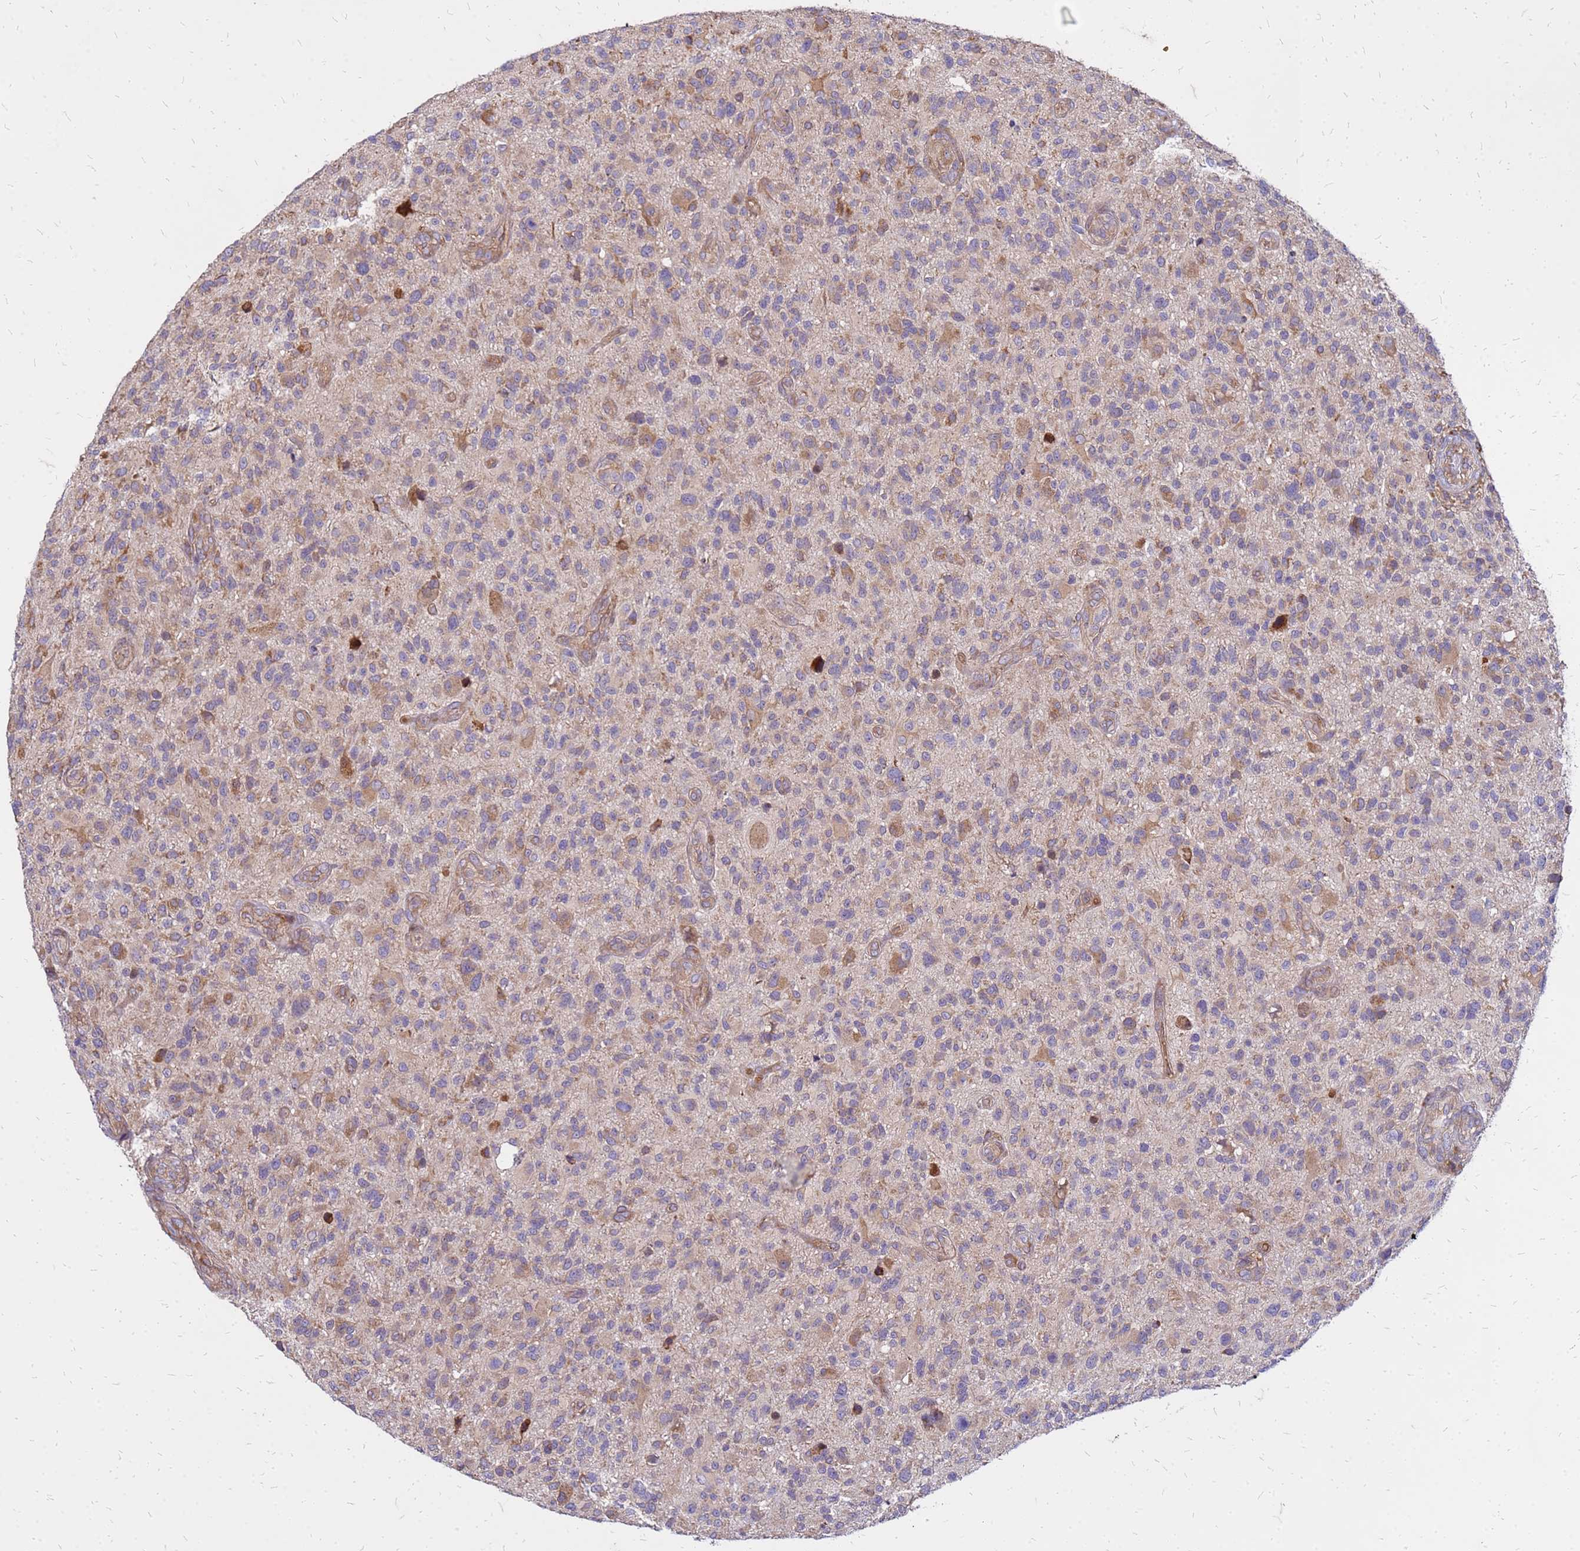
{"staining": {"intensity": "moderate", "quantity": ">75%", "location": "cytoplasmic/membranous"}, "tissue": "glioma", "cell_type": "Tumor cells", "image_type": "cancer", "snomed": [{"axis": "morphology", "description": "Glioma, malignant, High grade"}, {"axis": "topography", "description": "Brain"}], "caption": "Moderate cytoplasmic/membranous protein positivity is identified in approximately >75% of tumor cells in glioma.", "gene": "VMO1", "patient": {"sex": "male", "age": 47}}